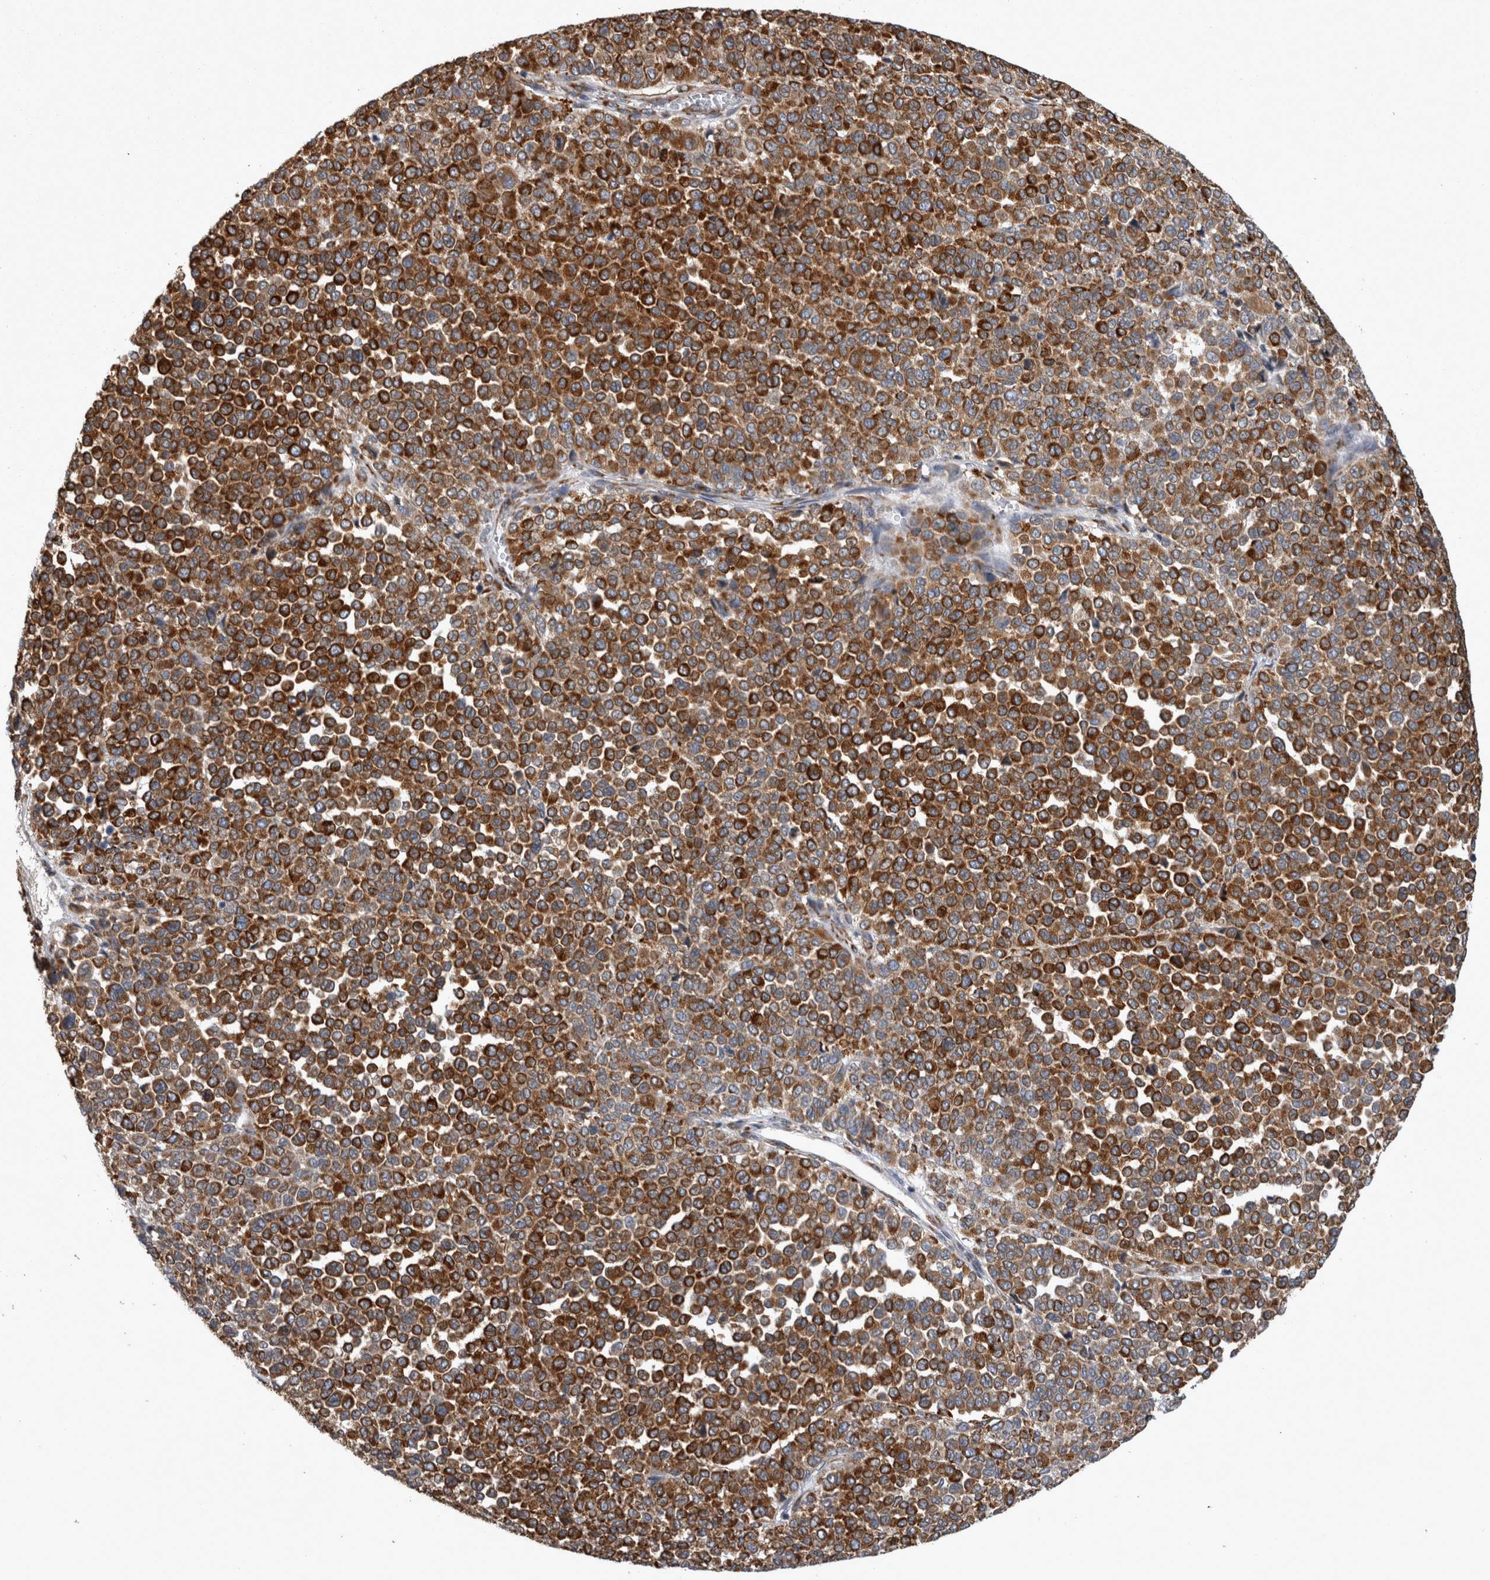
{"staining": {"intensity": "strong", "quantity": ">75%", "location": "cytoplasmic/membranous"}, "tissue": "melanoma", "cell_type": "Tumor cells", "image_type": "cancer", "snomed": [{"axis": "morphology", "description": "Malignant melanoma, Metastatic site"}, {"axis": "topography", "description": "Pancreas"}], "caption": "Malignant melanoma (metastatic site) tissue shows strong cytoplasmic/membranous positivity in approximately >75% of tumor cells", "gene": "FHIP2B", "patient": {"sex": "female", "age": 30}}